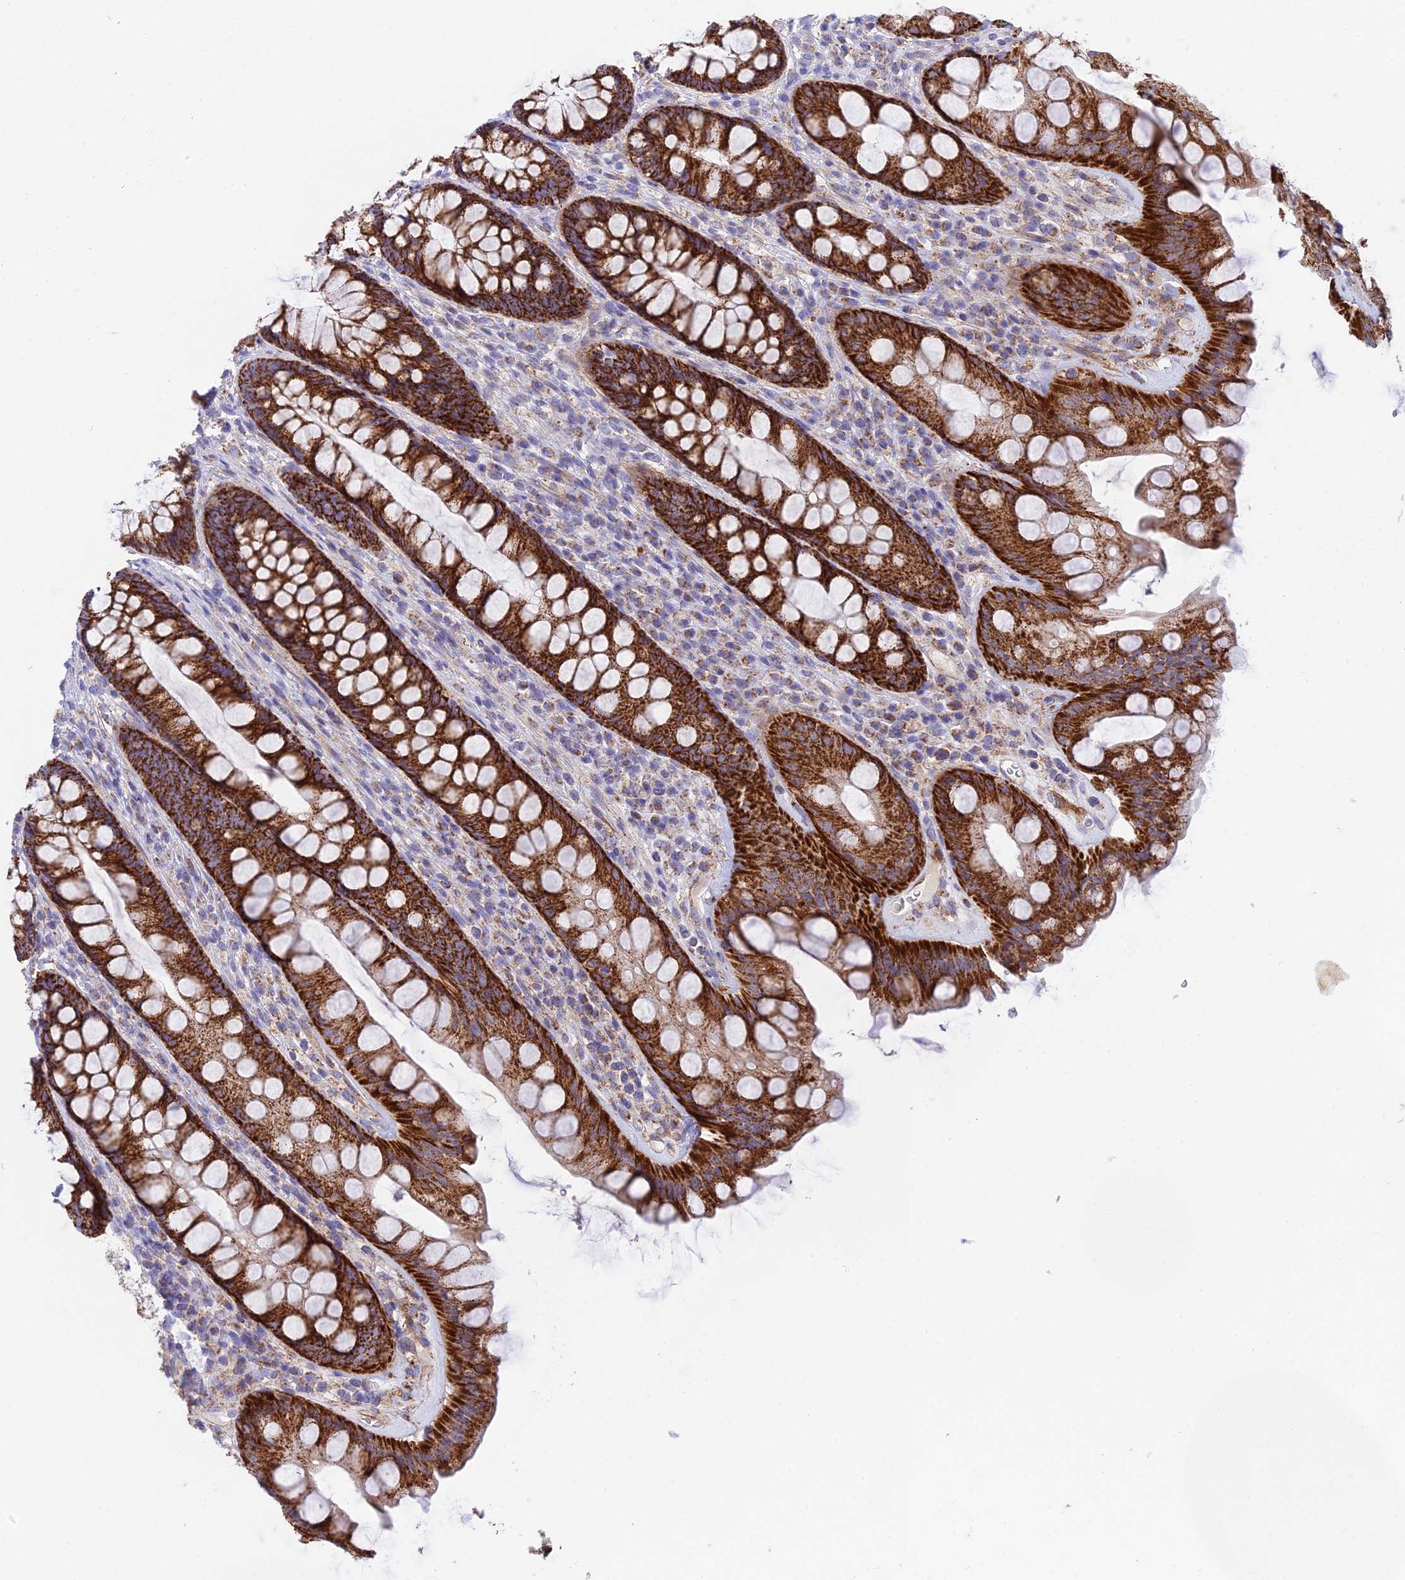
{"staining": {"intensity": "strong", "quantity": ">75%", "location": "cytoplasmic/membranous"}, "tissue": "rectum", "cell_type": "Glandular cells", "image_type": "normal", "snomed": [{"axis": "morphology", "description": "Normal tissue, NOS"}, {"axis": "topography", "description": "Rectum"}], "caption": "A high amount of strong cytoplasmic/membranous positivity is seen in approximately >75% of glandular cells in unremarkable rectum. (IHC, brightfield microscopy, high magnification).", "gene": "CSPG4", "patient": {"sex": "male", "age": 74}}